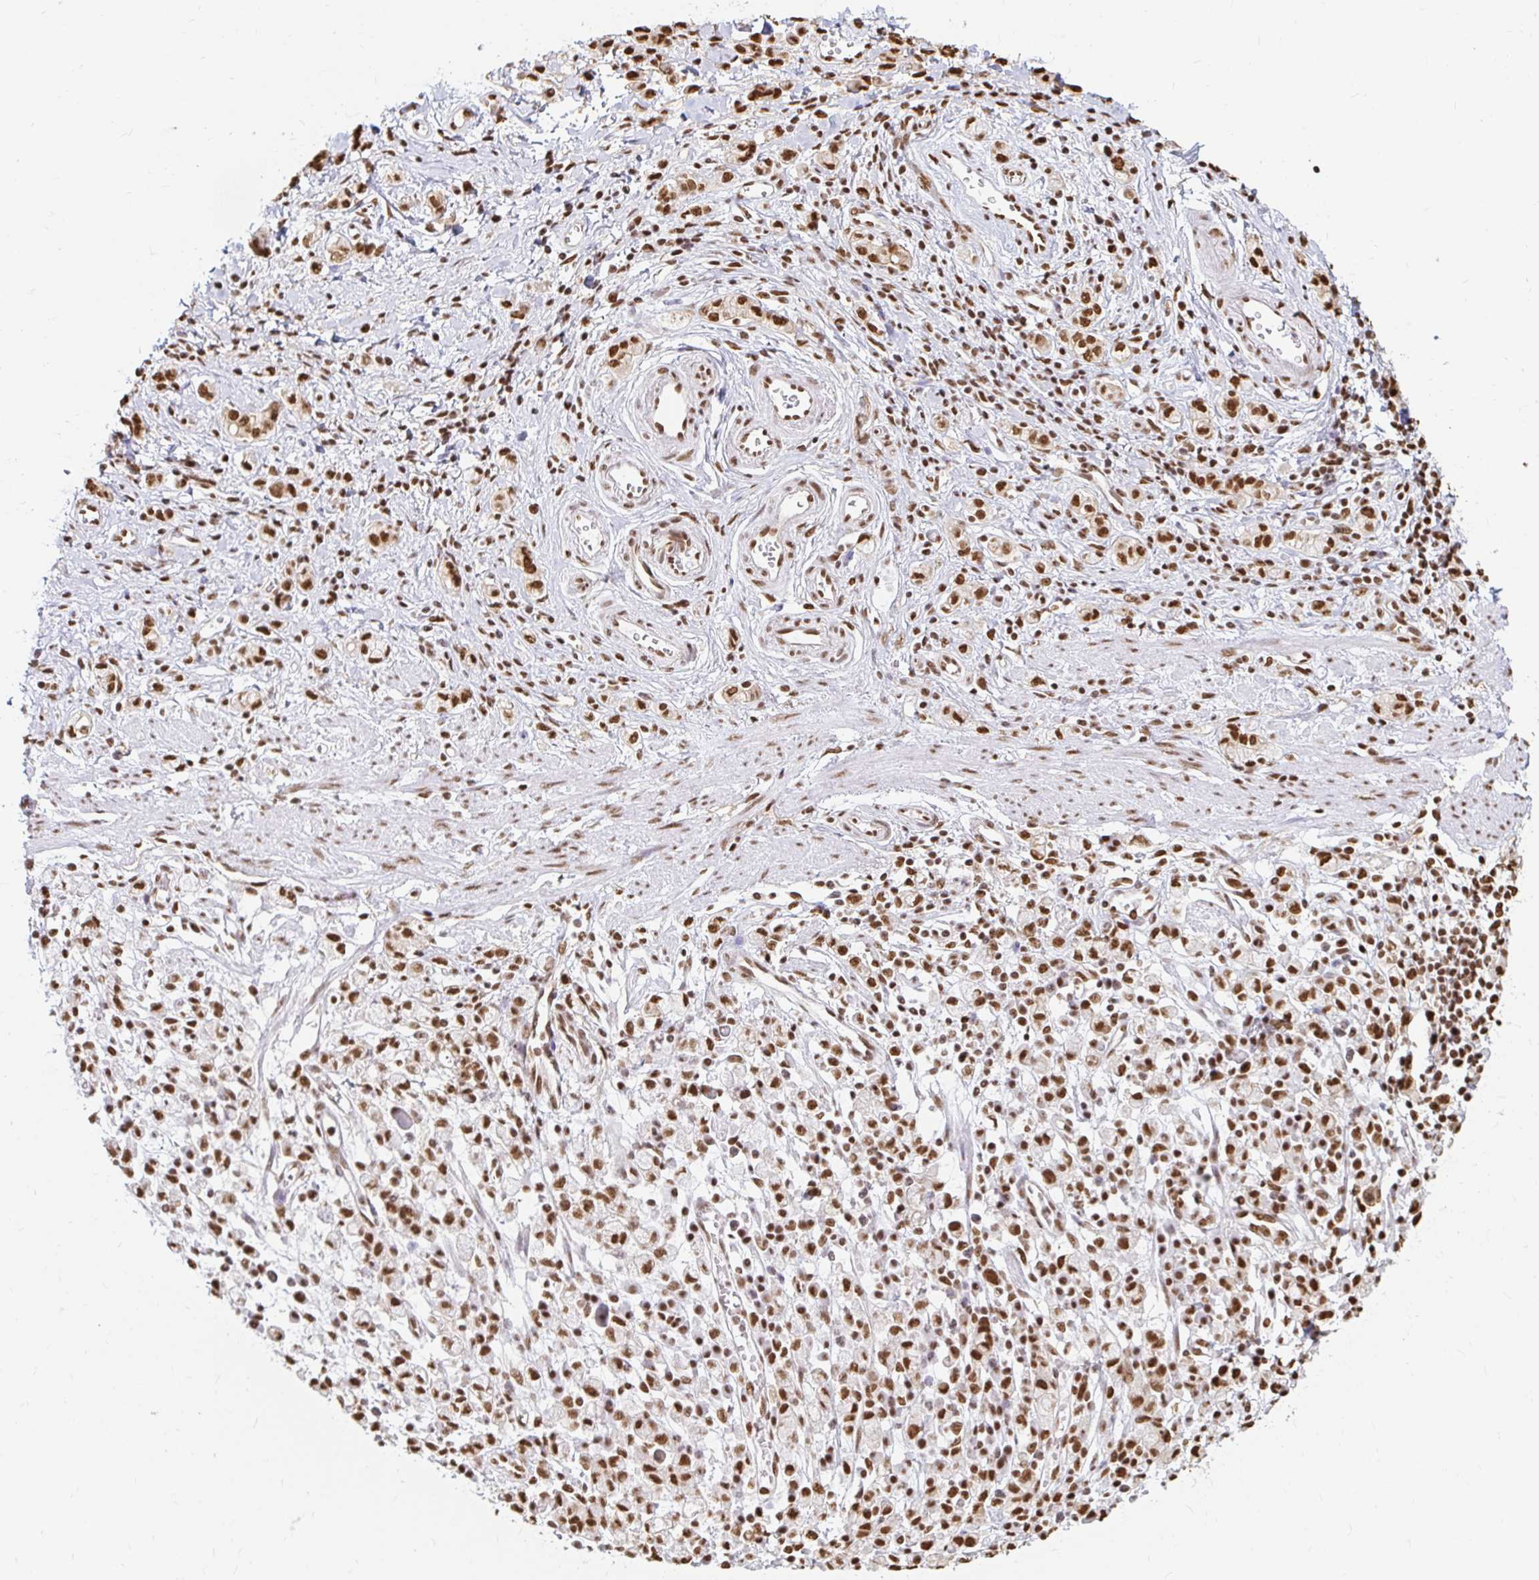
{"staining": {"intensity": "strong", "quantity": ">75%", "location": "nuclear"}, "tissue": "stomach cancer", "cell_type": "Tumor cells", "image_type": "cancer", "snomed": [{"axis": "morphology", "description": "Adenocarcinoma, NOS"}, {"axis": "topography", "description": "Stomach"}], "caption": "Immunohistochemistry (IHC) photomicrograph of neoplastic tissue: stomach cancer stained using immunohistochemistry shows high levels of strong protein expression localized specifically in the nuclear of tumor cells, appearing as a nuclear brown color.", "gene": "HNRNPU", "patient": {"sex": "male", "age": 77}}